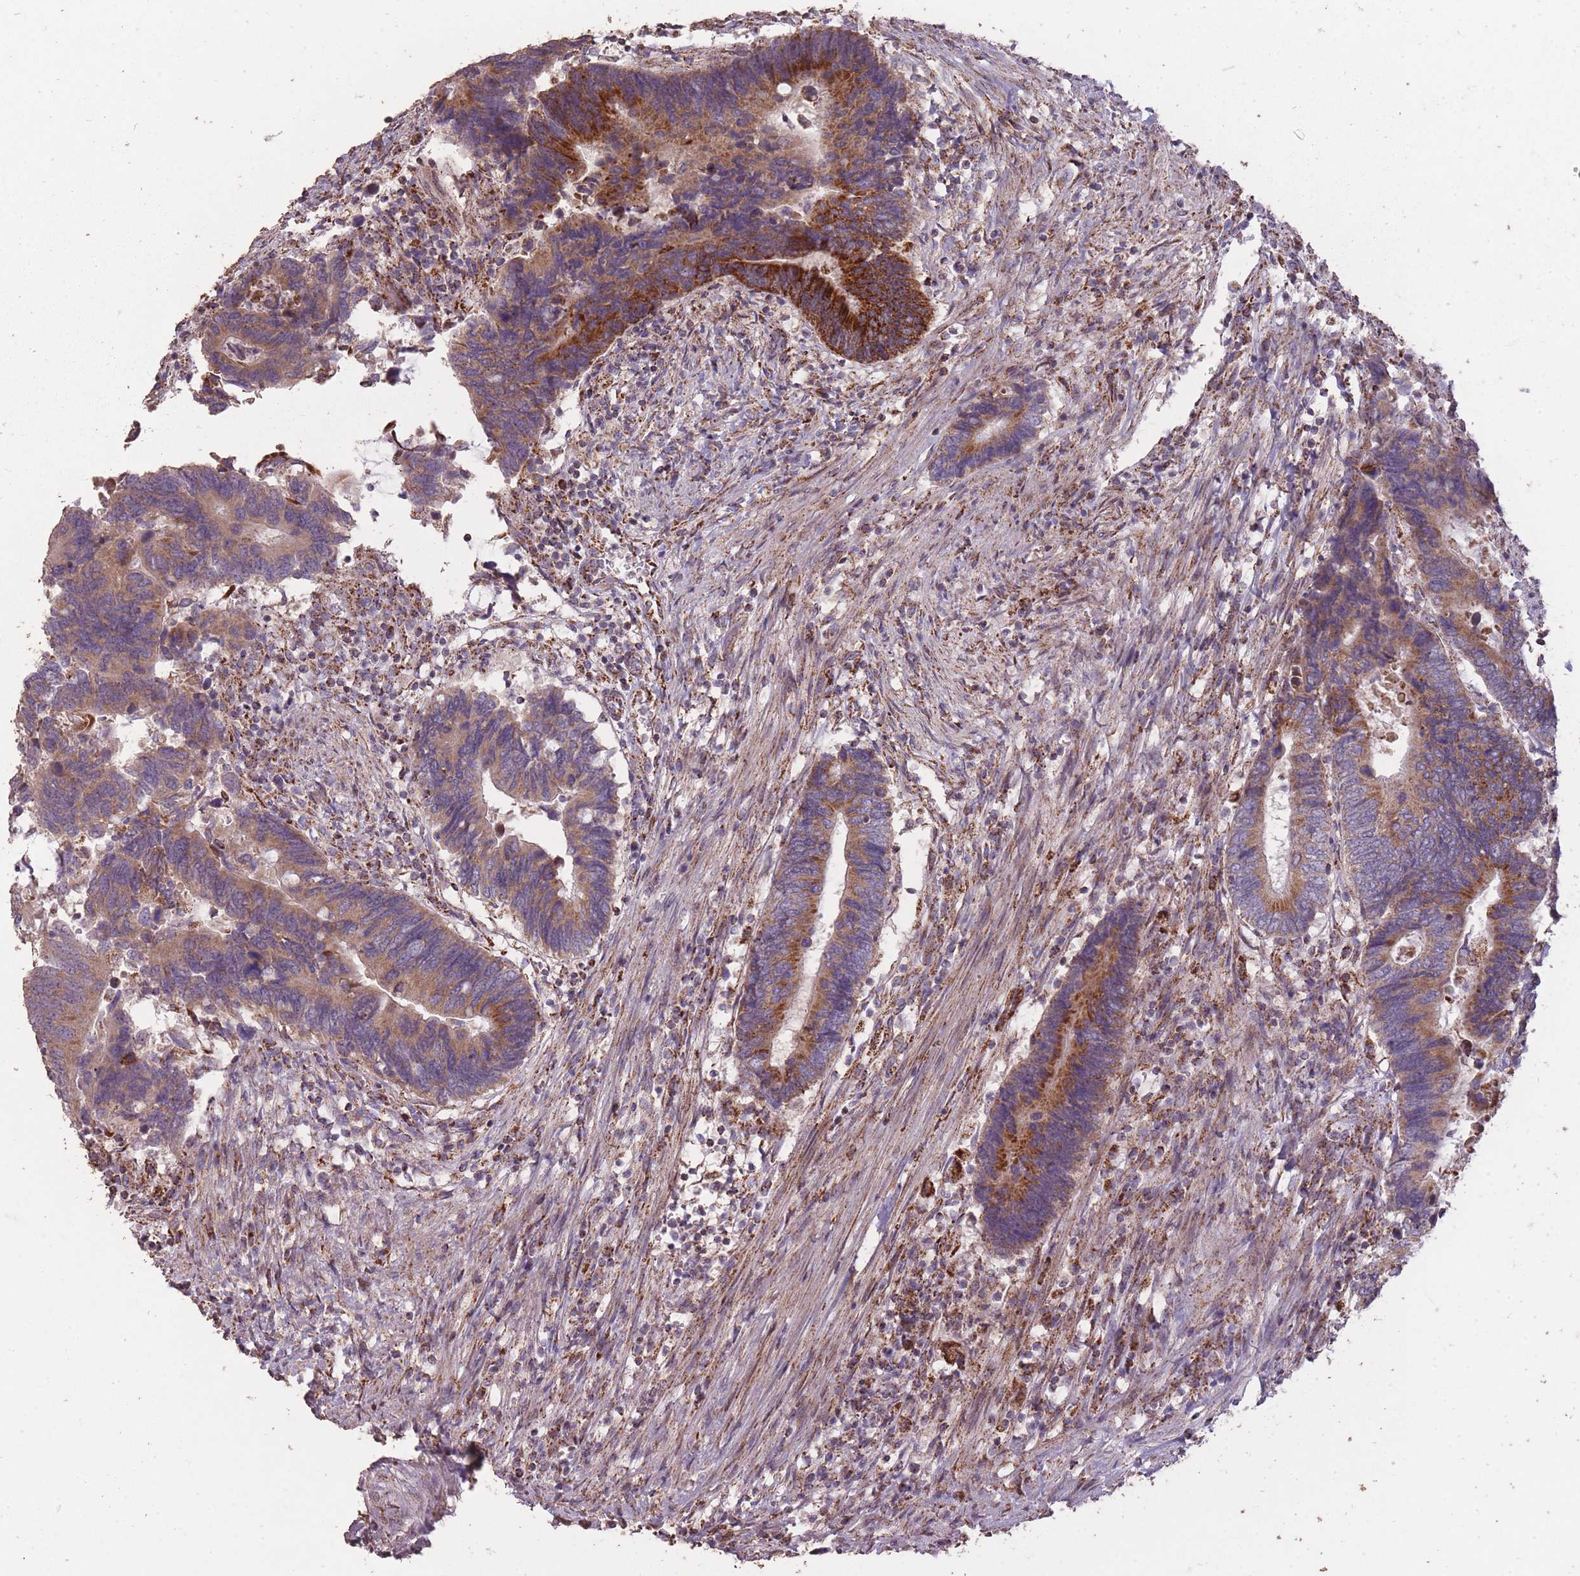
{"staining": {"intensity": "strong", "quantity": ">75%", "location": "cytoplasmic/membranous"}, "tissue": "colorectal cancer", "cell_type": "Tumor cells", "image_type": "cancer", "snomed": [{"axis": "morphology", "description": "Adenocarcinoma, NOS"}, {"axis": "topography", "description": "Colon"}], "caption": "An IHC histopathology image of tumor tissue is shown. Protein staining in brown labels strong cytoplasmic/membranous positivity in colorectal cancer (adenocarcinoma) within tumor cells.", "gene": "CNOT8", "patient": {"sex": "male", "age": 87}}